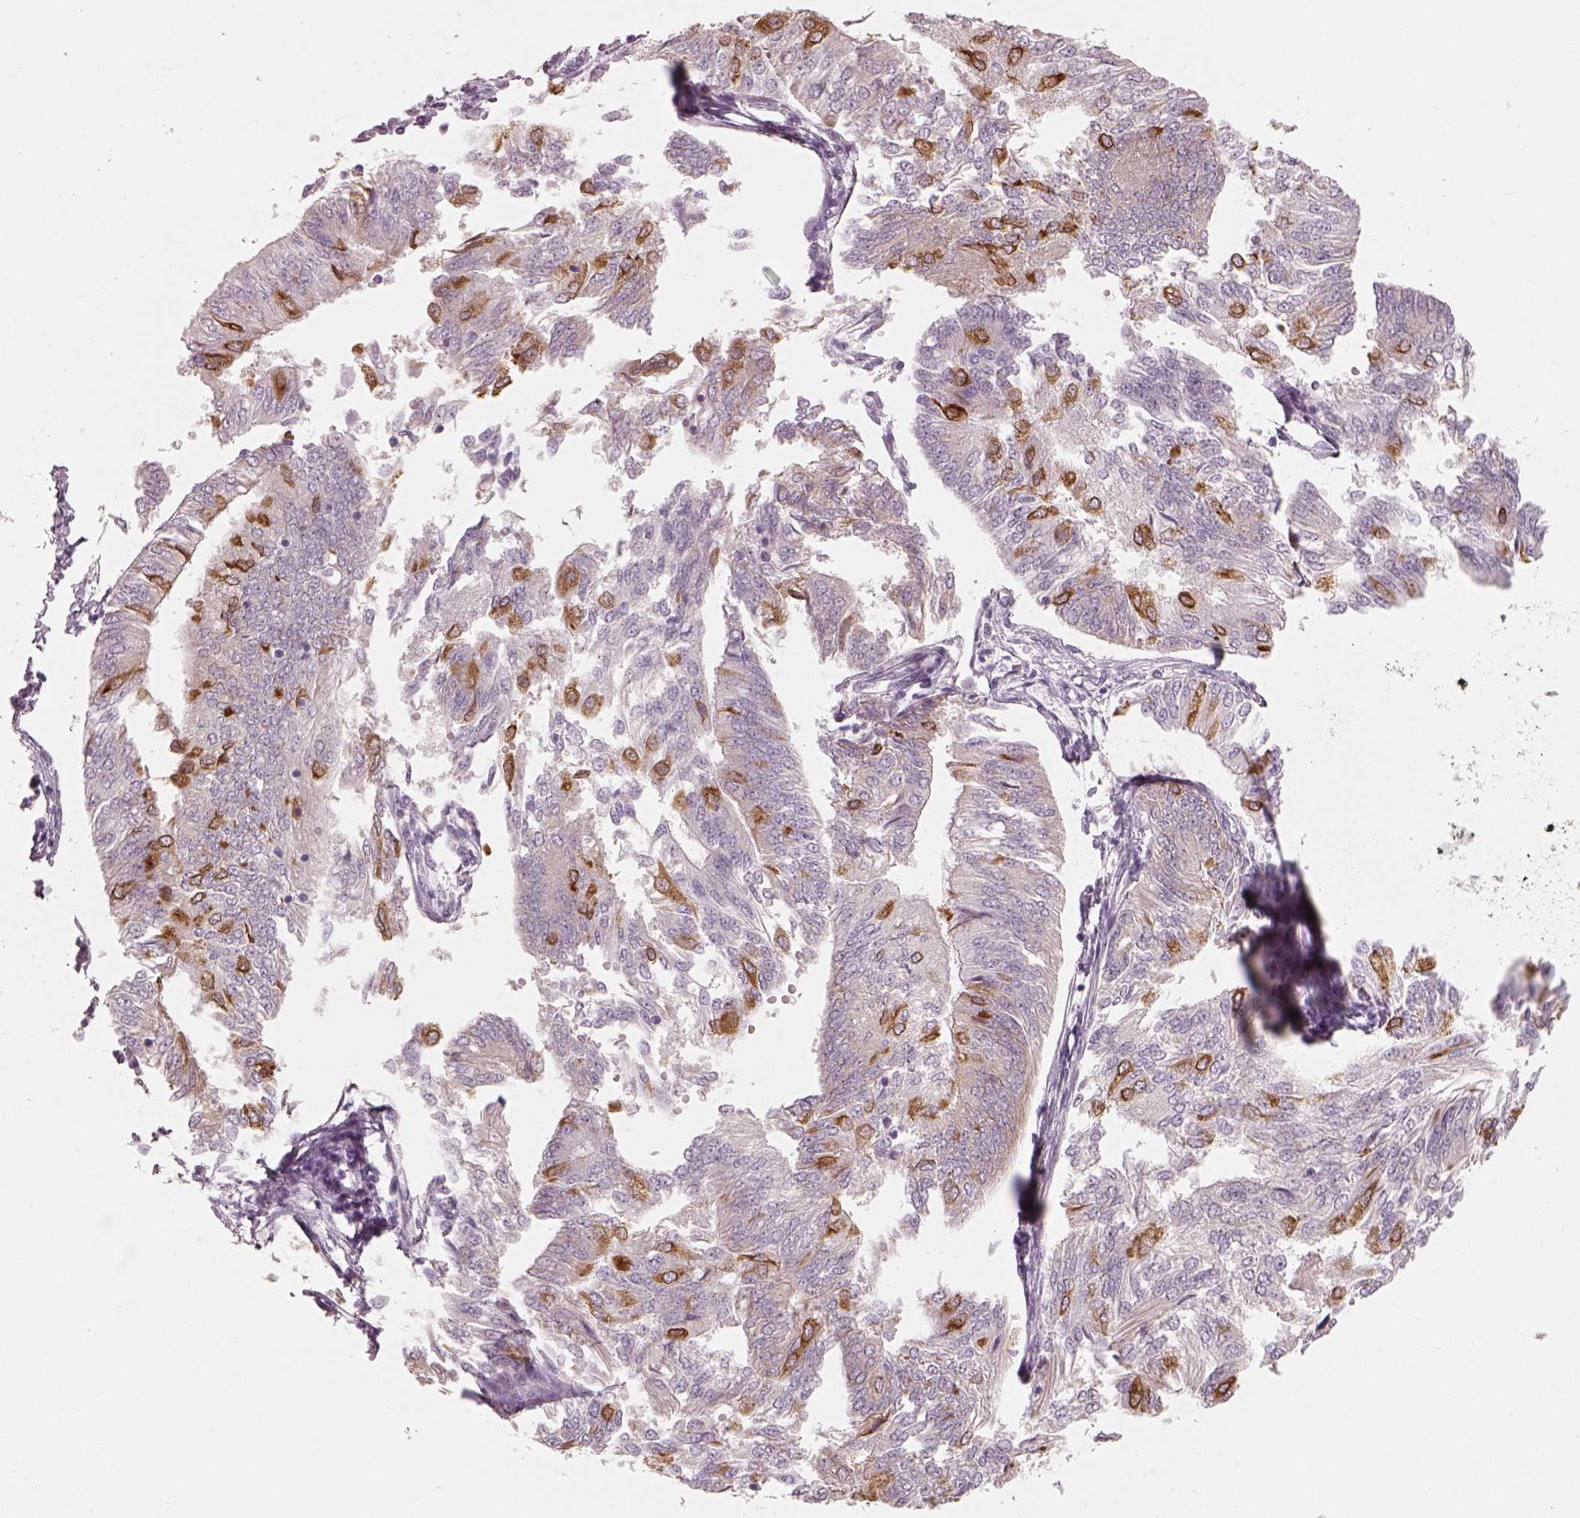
{"staining": {"intensity": "strong", "quantity": "<25%", "location": "cytoplasmic/membranous"}, "tissue": "endometrial cancer", "cell_type": "Tumor cells", "image_type": "cancer", "snomed": [{"axis": "morphology", "description": "Adenocarcinoma, NOS"}, {"axis": "topography", "description": "Endometrium"}], "caption": "Brown immunohistochemical staining in human endometrial adenocarcinoma exhibits strong cytoplasmic/membranous expression in approximately <25% of tumor cells. (DAB (3,3'-diaminobenzidine) IHC with brightfield microscopy, high magnification).", "gene": "CDS1", "patient": {"sex": "female", "age": 58}}